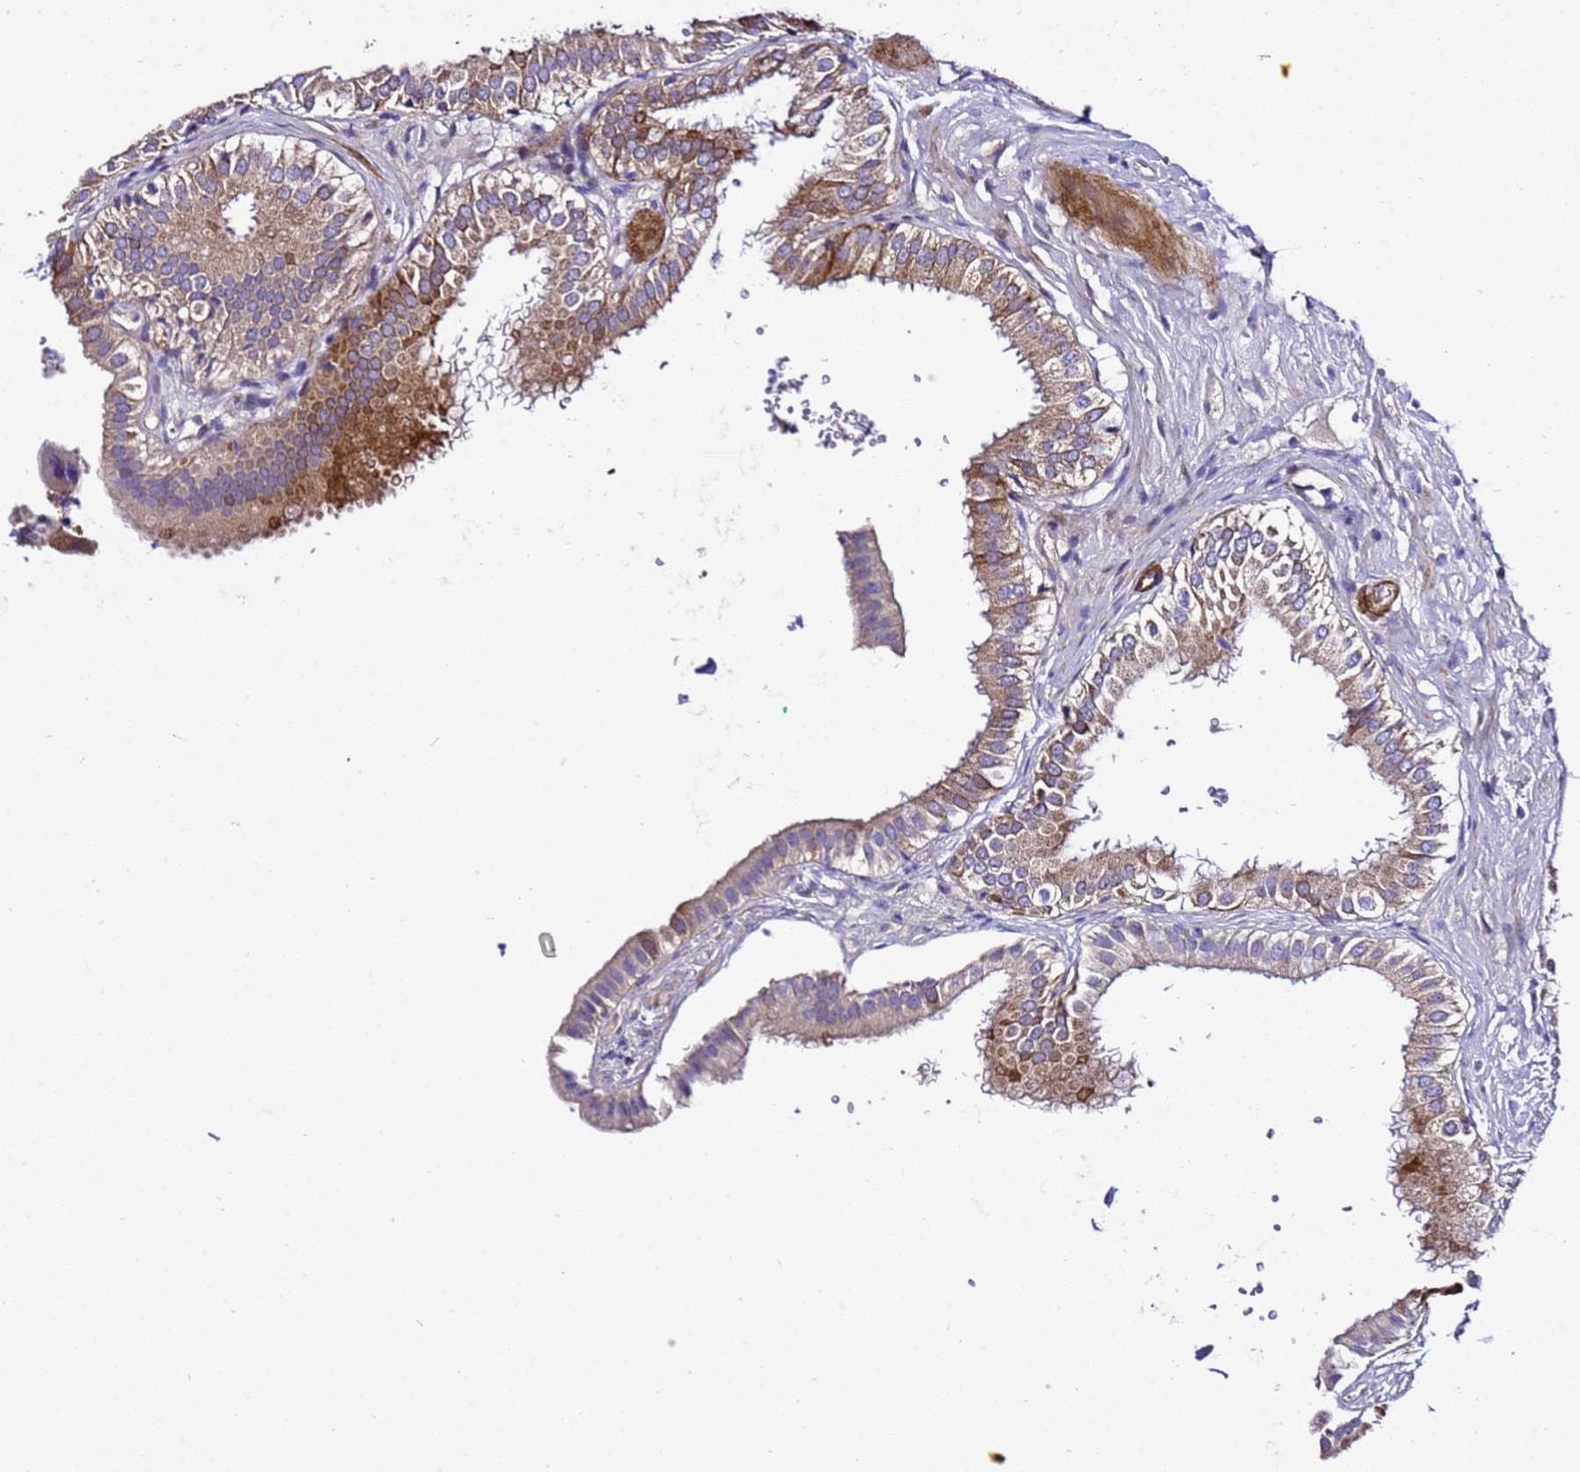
{"staining": {"intensity": "moderate", "quantity": ">75%", "location": "cytoplasmic/membranous"}, "tissue": "gallbladder", "cell_type": "Glandular cells", "image_type": "normal", "snomed": [{"axis": "morphology", "description": "Normal tissue, NOS"}, {"axis": "topography", "description": "Gallbladder"}], "caption": "Moderate cytoplasmic/membranous expression is identified in approximately >75% of glandular cells in benign gallbladder. Nuclei are stained in blue.", "gene": "ZNF417", "patient": {"sex": "female", "age": 61}}